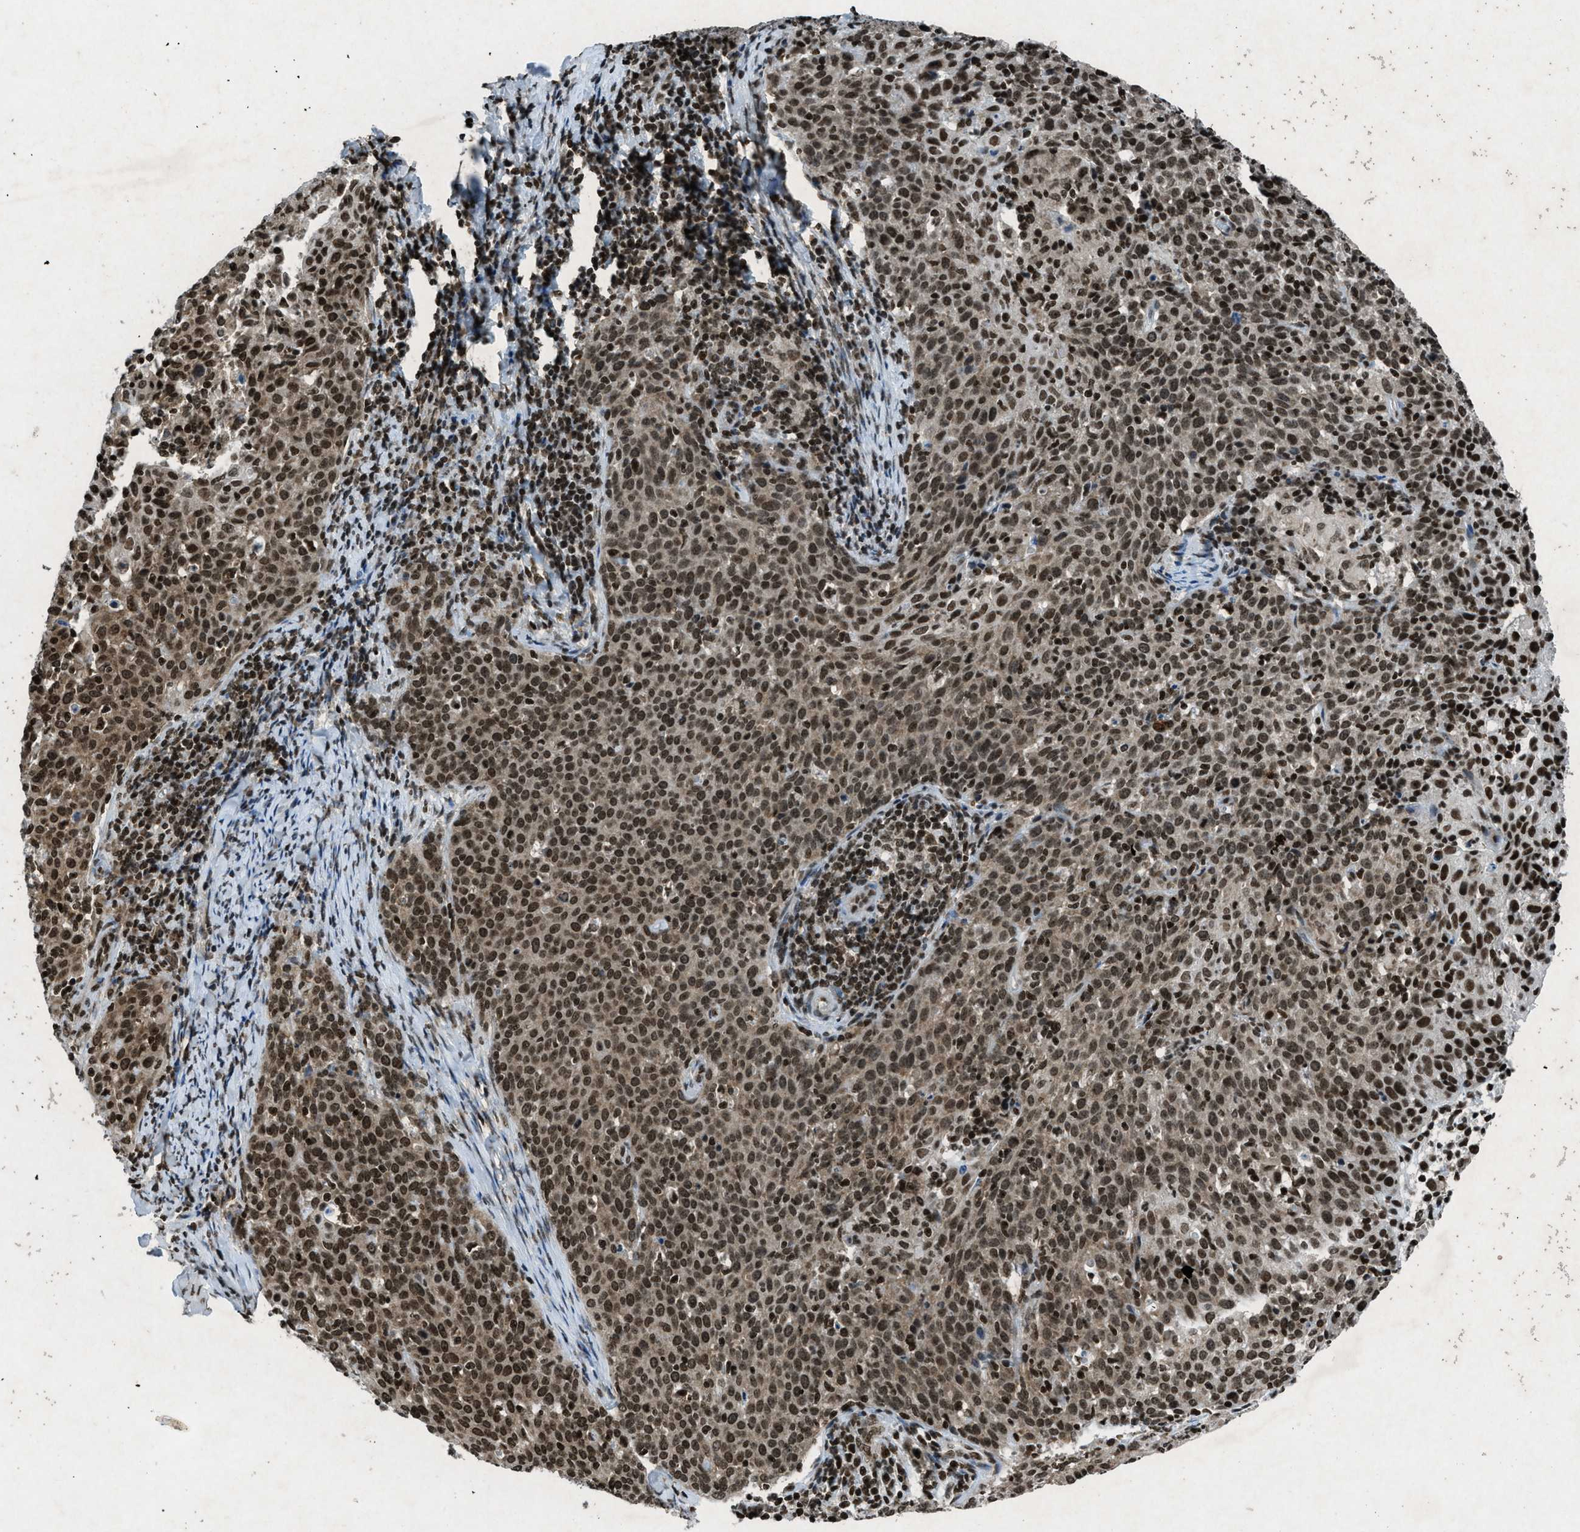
{"staining": {"intensity": "moderate", "quantity": ">75%", "location": "nuclear"}, "tissue": "cervical cancer", "cell_type": "Tumor cells", "image_type": "cancer", "snomed": [{"axis": "morphology", "description": "Squamous cell carcinoma, NOS"}, {"axis": "topography", "description": "Cervix"}], "caption": "Cervical cancer was stained to show a protein in brown. There is medium levels of moderate nuclear staining in approximately >75% of tumor cells. Nuclei are stained in blue.", "gene": "NXF1", "patient": {"sex": "female", "age": 38}}